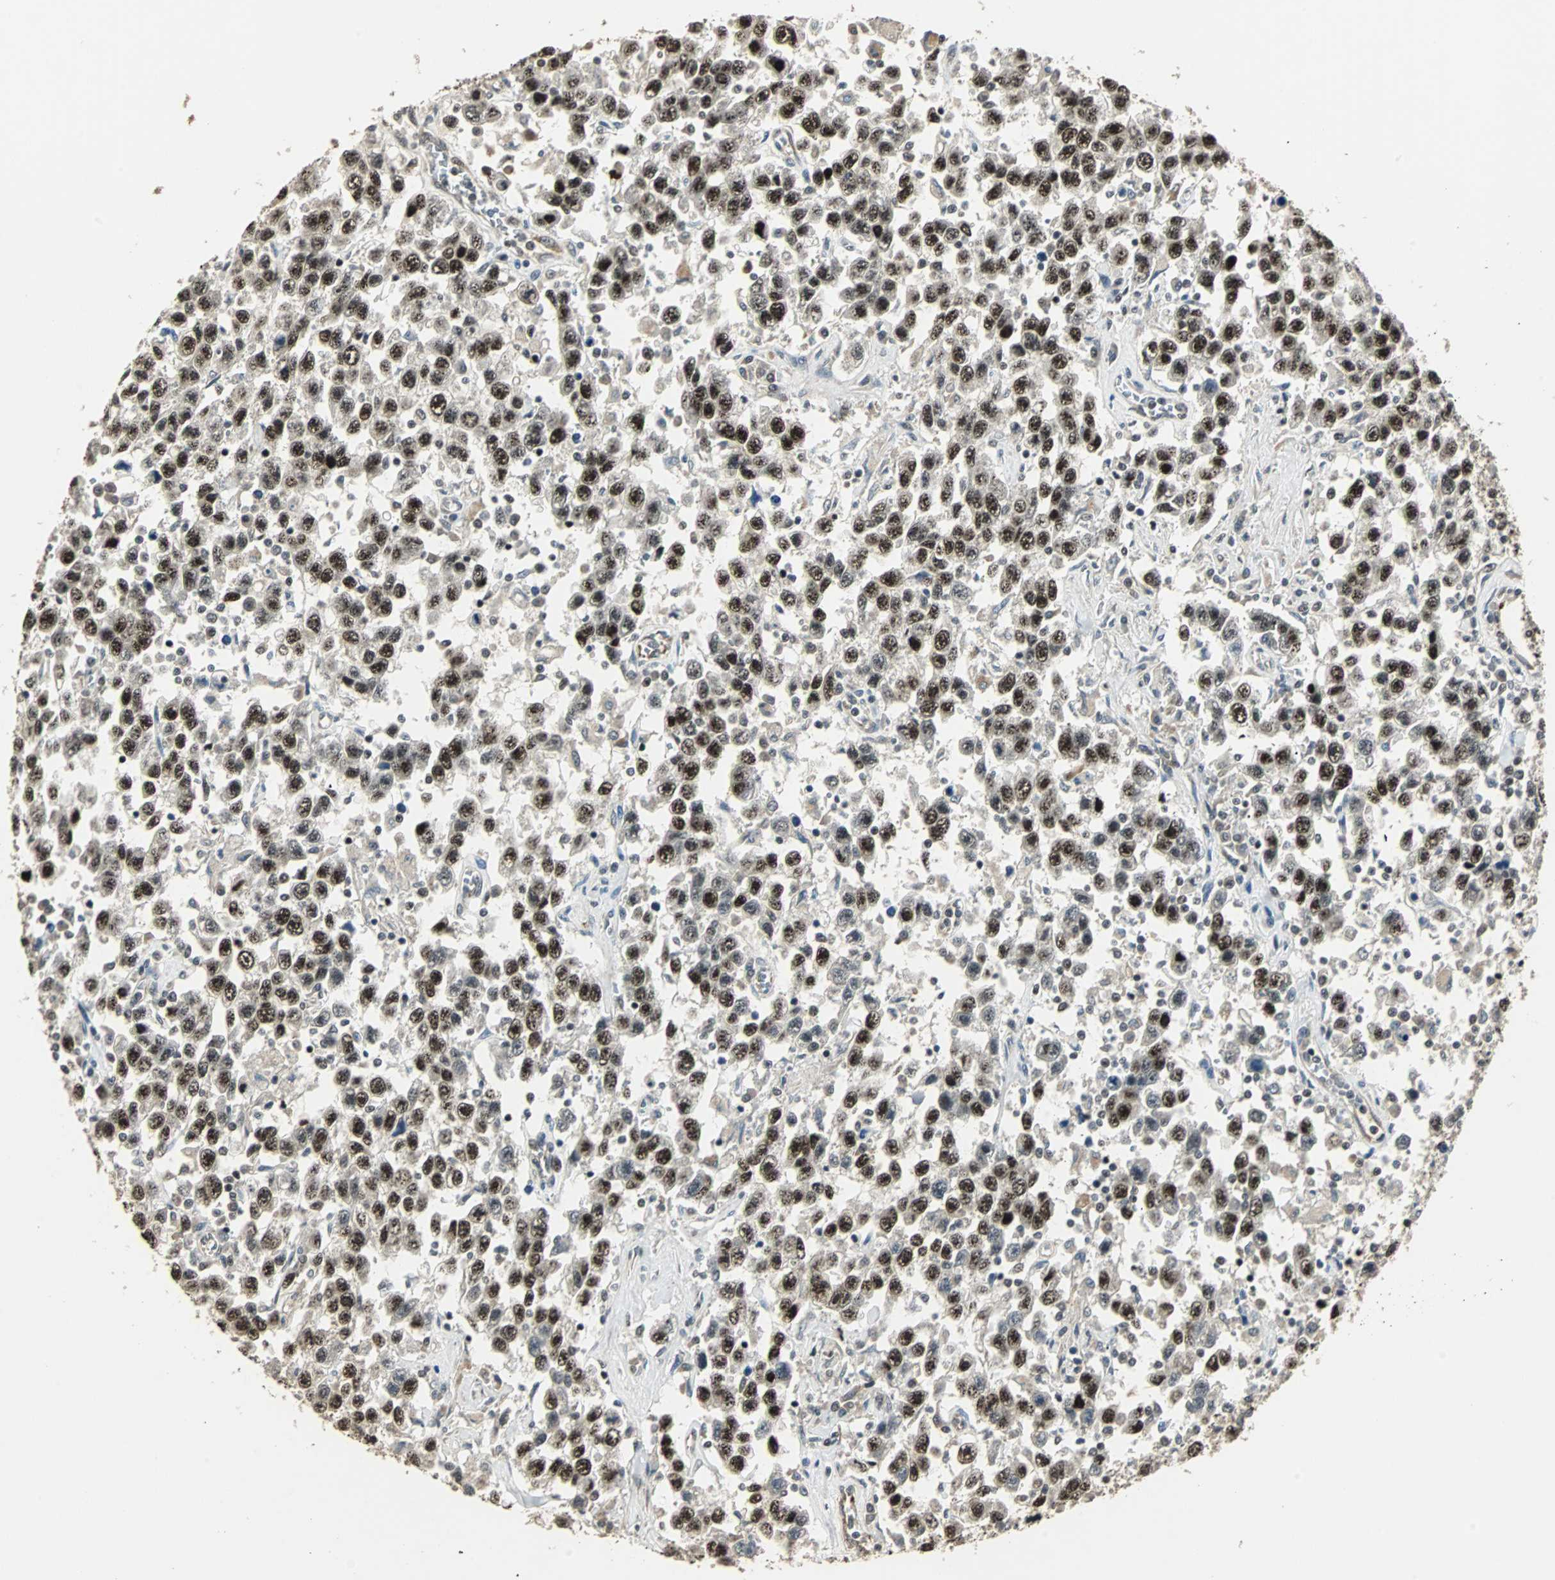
{"staining": {"intensity": "strong", "quantity": ">75%", "location": "nuclear"}, "tissue": "testis cancer", "cell_type": "Tumor cells", "image_type": "cancer", "snomed": [{"axis": "morphology", "description": "Seminoma, NOS"}, {"axis": "topography", "description": "Testis"}], "caption": "Approximately >75% of tumor cells in human testis cancer demonstrate strong nuclear protein positivity as visualized by brown immunohistochemical staining.", "gene": "MED4", "patient": {"sex": "male", "age": 41}}